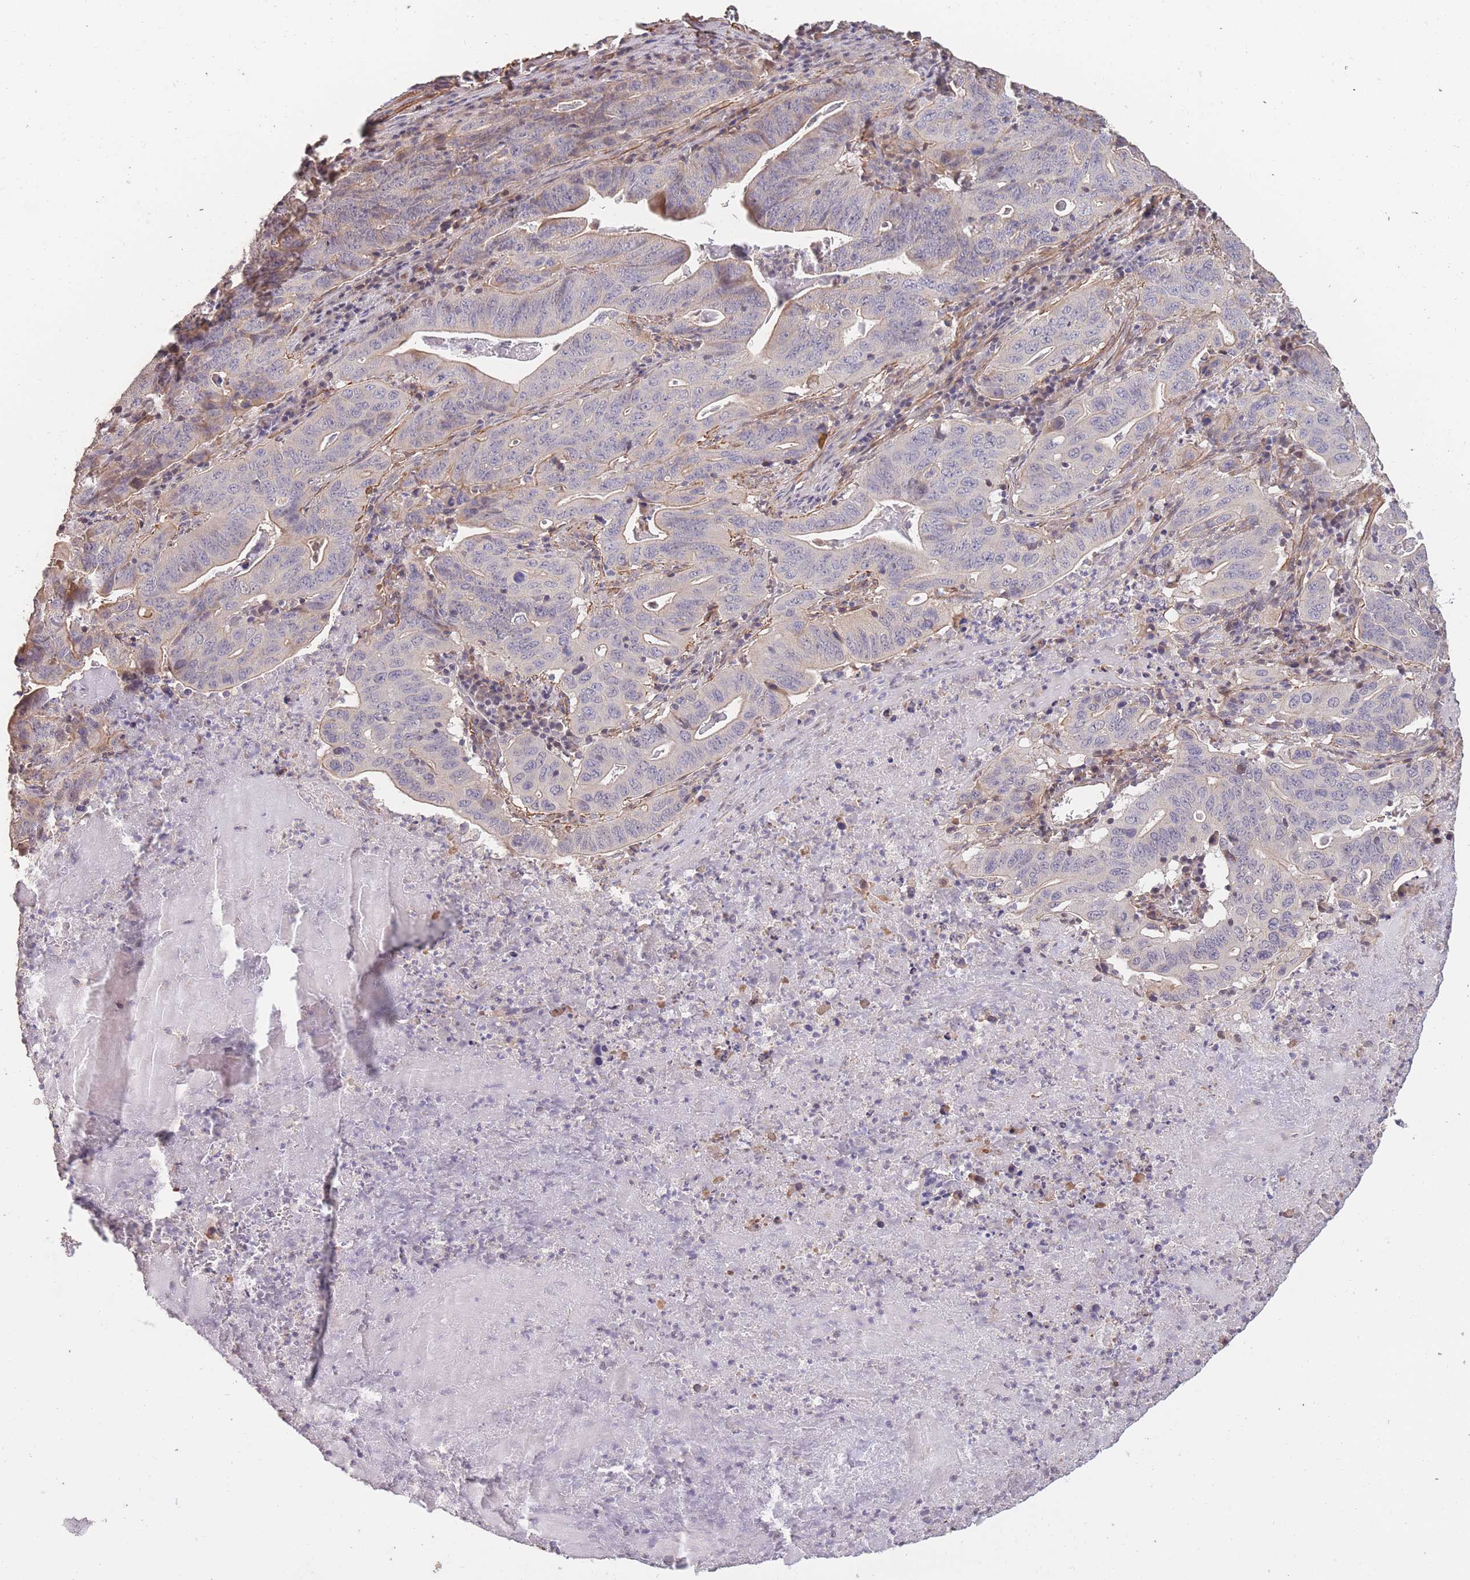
{"staining": {"intensity": "negative", "quantity": "none", "location": "none"}, "tissue": "lung cancer", "cell_type": "Tumor cells", "image_type": "cancer", "snomed": [{"axis": "morphology", "description": "Adenocarcinoma, NOS"}, {"axis": "topography", "description": "Lung"}], "caption": "Tumor cells show no significant protein positivity in lung cancer. The staining is performed using DAB (3,3'-diaminobenzidine) brown chromogen with nuclei counter-stained in using hematoxylin.", "gene": "NLRC4", "patient": {"sex": "female", "age": 60}}